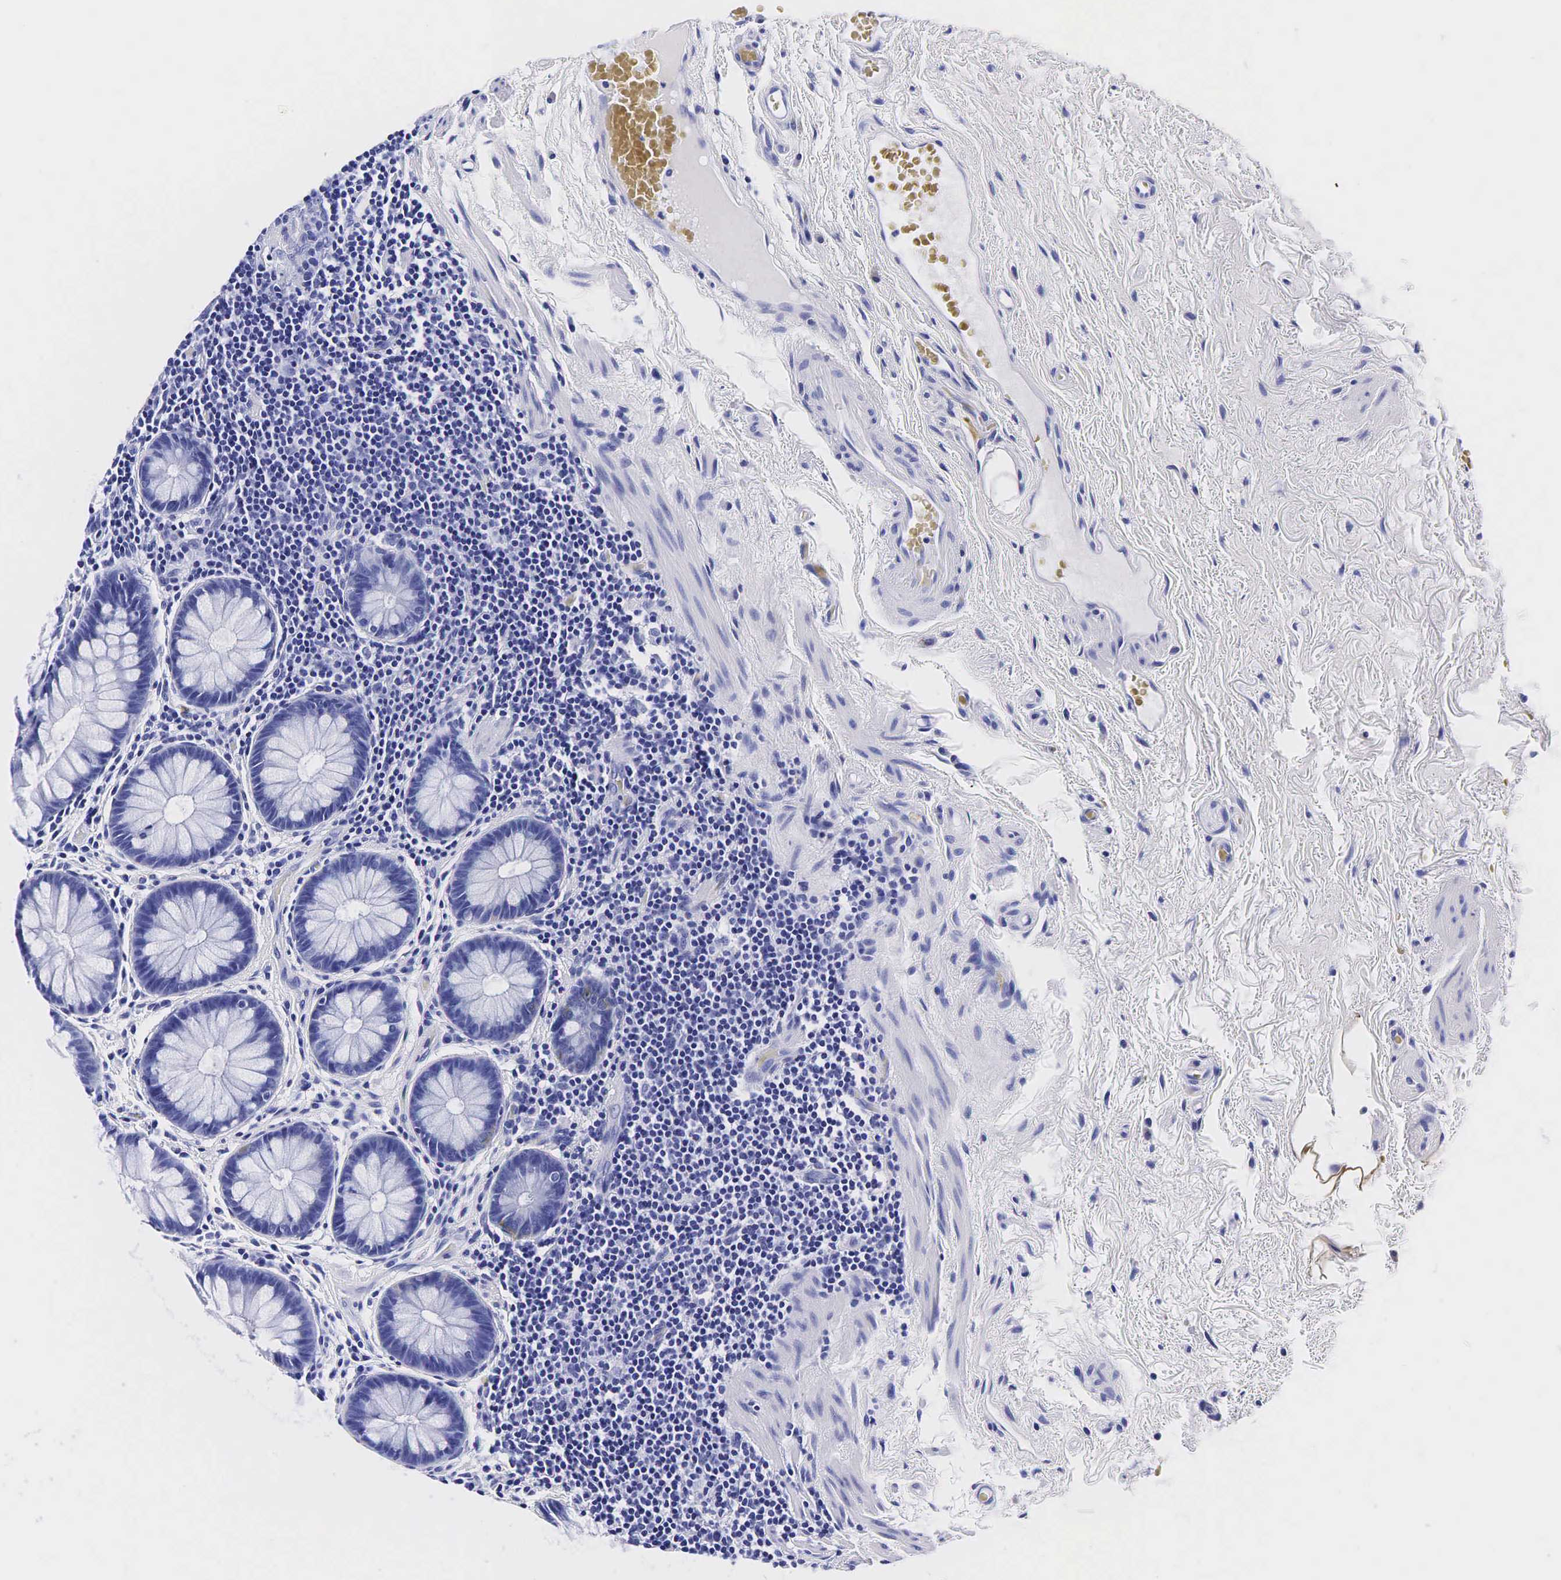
{"staining": {"intensity": "negative", "quantity": "none", "location": "none"}, "tissue": "rectum", "cell_type": "Glandular cells", "image_type": "normal", "snomed": [{"axis": "morphology", "description": "Normal tissue, NOS"}, {"axis": "topography", "description": "Rectum"}], "caption": "Image shows no significant protein positivity in glandular cells of normal rectum.", "gene": "ACP3", "patient": {"sex": "male", "age": 77}}